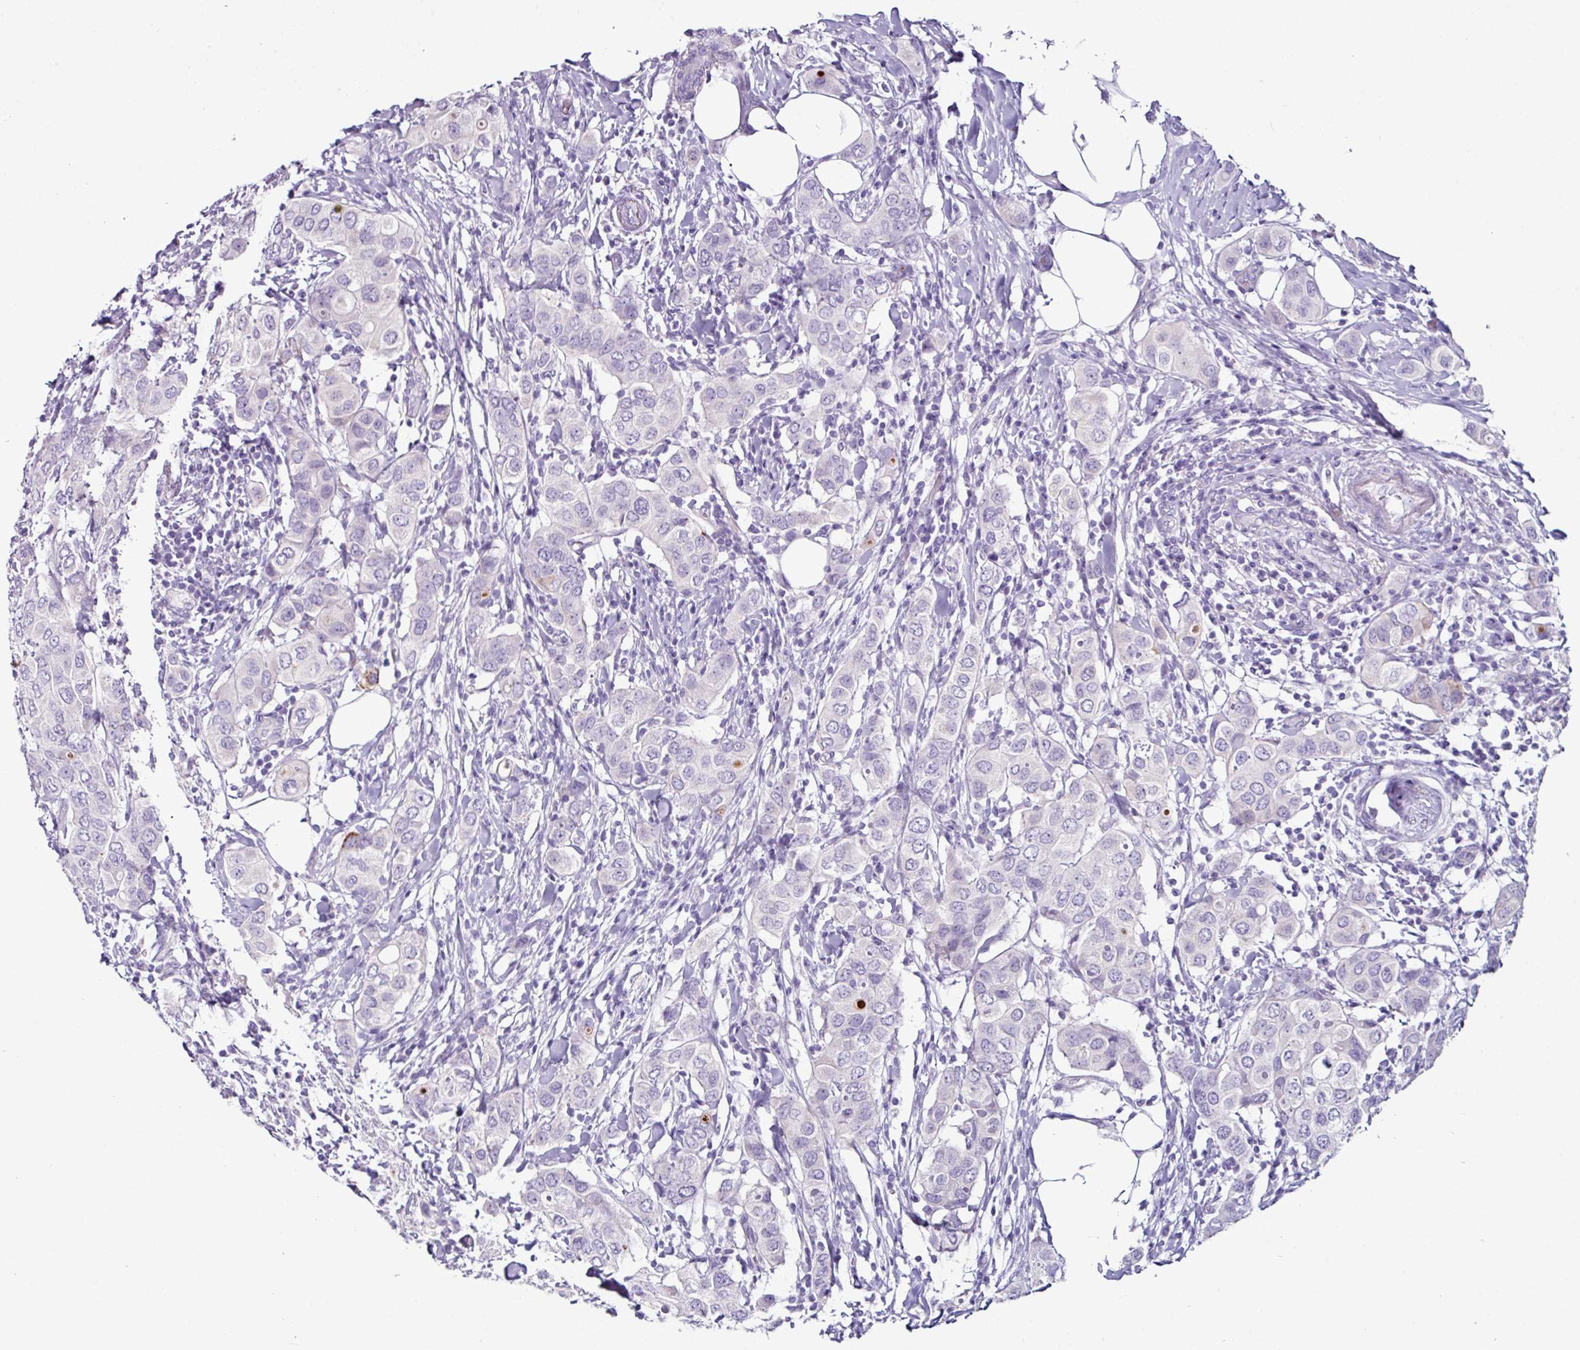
{"staining": {"intensity": "negative", "quantity": "none", "location": "none"}, "tissue": "breast cancer", "cell_type": "Tumor cells", "image_type": "cancer", "snomed": [{"axis": "morphology", "description": "Lobular carcinoma"}, {"axis": "topography", "description": "Breast"}], "caption": "This is a photomicrograph of immunohistochemistry staining of breast lobular carcinoma, which shows no expression in tumor cells. (Brightfield microscopy of DAB immunohistochemistry at high magnification).", "gene": "GLP2R", "patient": {"sex": "female", "age": 51}}